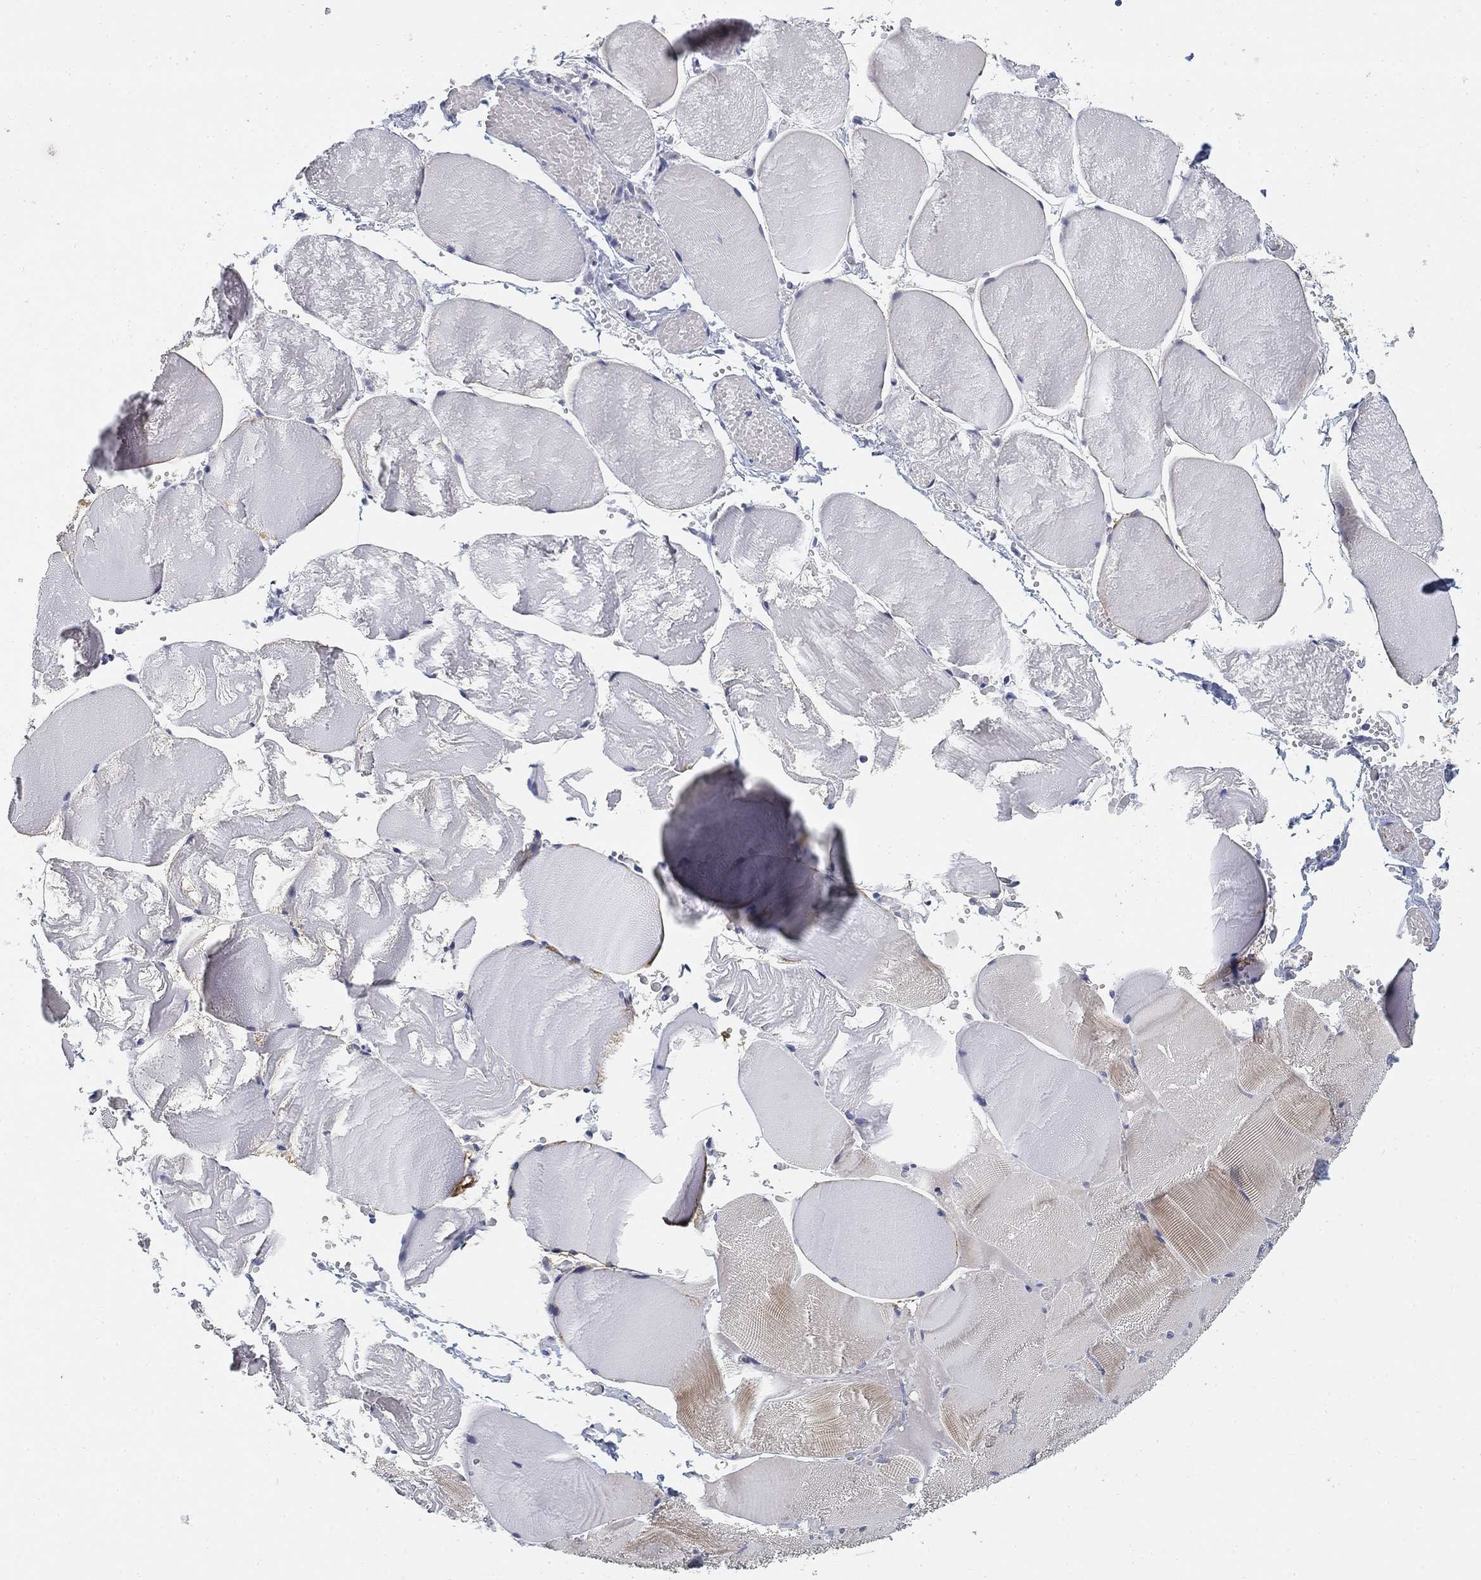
{"staining": {"intensity": "weak", "quantity": "<25%", "location": "cytoplasmic/membranous"}, "tissue": "skeletal muscle", "cell_type": "Myocytes", "image_type": "normal", "snomed": [{"axis": "morphology", "description": "Normal tissue, NOS"}, {"axis": "morphology", "description": "Malignant melanoma, Metastatic site"}, {"axis": "topography", "description": "Skeletal muscle"}], "caption": "IHC of normal skeletal muscle exhibits no expression in myocytes. (Stains: DAB (3,3'-diaminobenzidine) immunohistochemistry with hematoxylin counter stain, Microscopy: brightfield microscopy at high magnification).", "gene": "SLC2A5", "patient": {"sex": "male", "age": 50}}